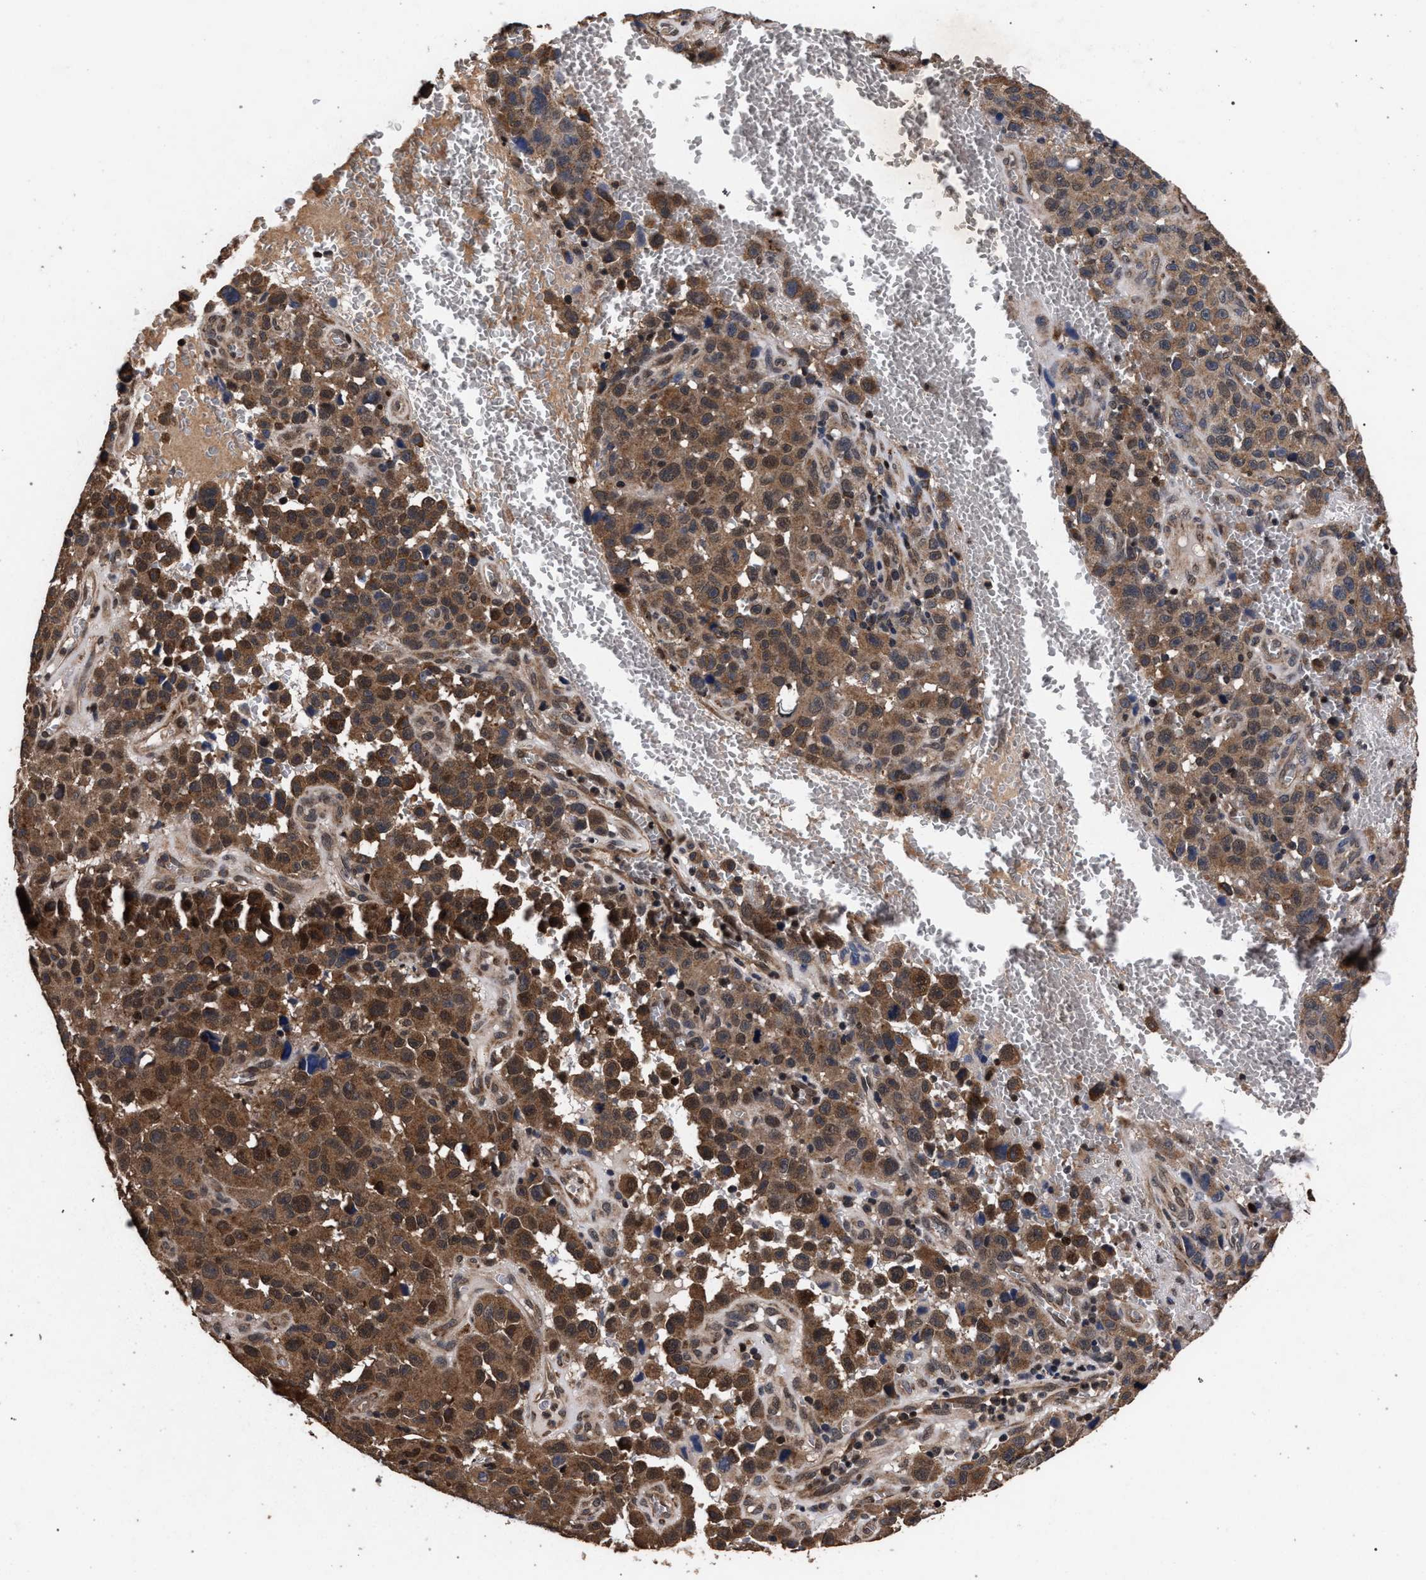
{"staining": {"intensity": "moderate", "quantity": ">75%", "location": "cytoplasmic/membranous,nuclear"}, "tissue": "melanoma", "cell_type": "Tumor cells", "image_type": "cancer", "snomed": [{"axis": "morphology", "description": "Malignant melanoma, NOS"}, {"axis": "topography", "description": "Skin"}], "caption": "This histopathology image reveals IHC staining of human malignant melanoma, with medium moderate cytoplasmic/membranous and nuclear expression in approximately >75% of tumor cells.", "gene": "ACOX1", "patient": {"sex": "female", "age": 82}}